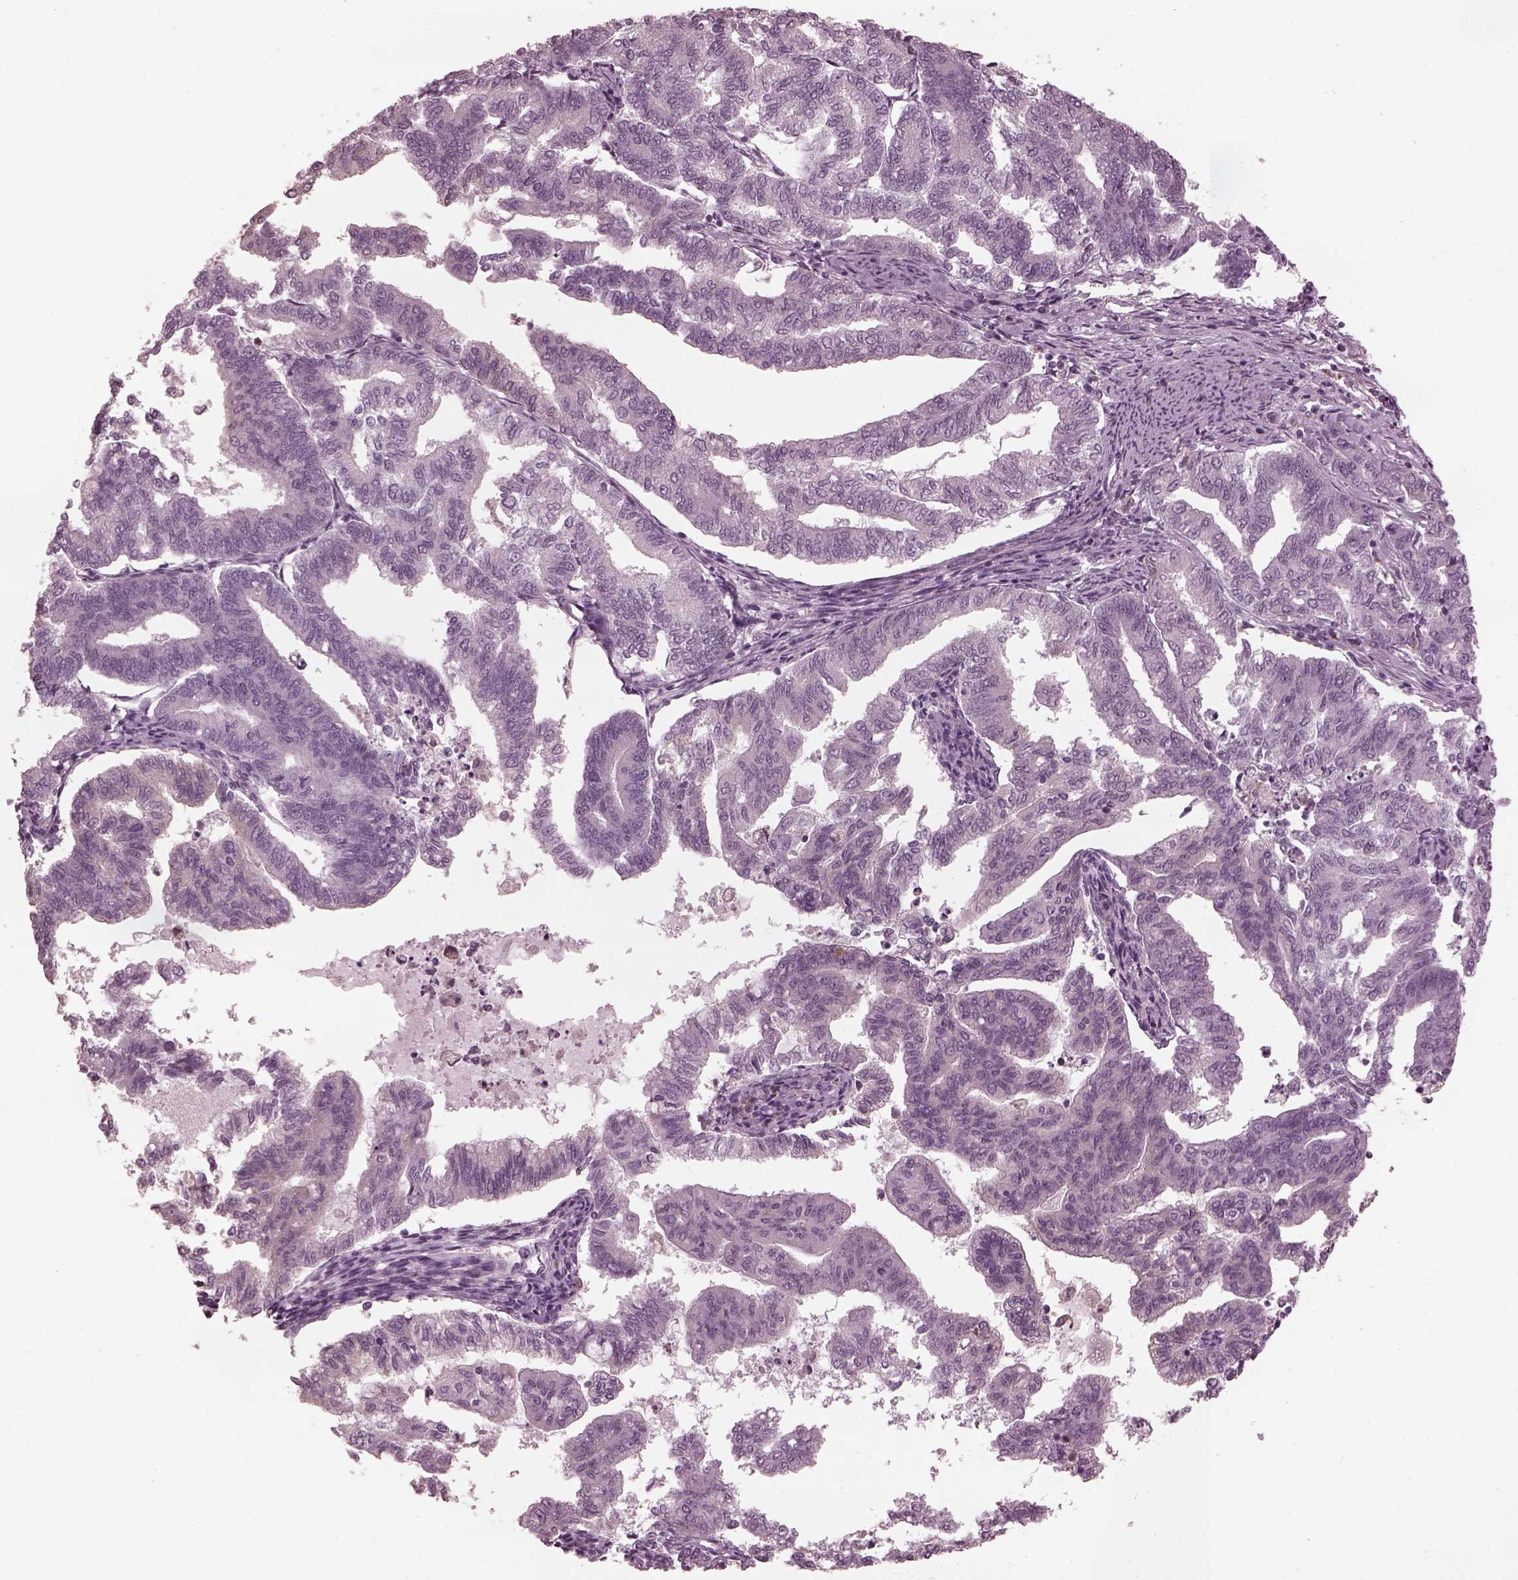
{"staining": {"intensity": "negative", "quantity": "none", "location": "none"}, "tissue": "endometrial cancer", "cell_type": "Tumor cells", "image_type": "cancer", "snomed": [{"axis": "morphology", "description": "Adenocarcinoma, NOS"}, {"axis": "topography", "description": "Endometrium"}], "caption": "An immunohistochemistry photomicrograph of adenocarcinoma (endometrial) is shown. There is no staining in tumor cells of adenocarcinoma (endometrial). The staining was performed using DAB to visualize the protein expression in brown, while the nuclei were stained in blue with hematoxylin (Magnification: 20x).", "gene": "PSTPIP2", "patient": {"sex": "female", "age": 79}}